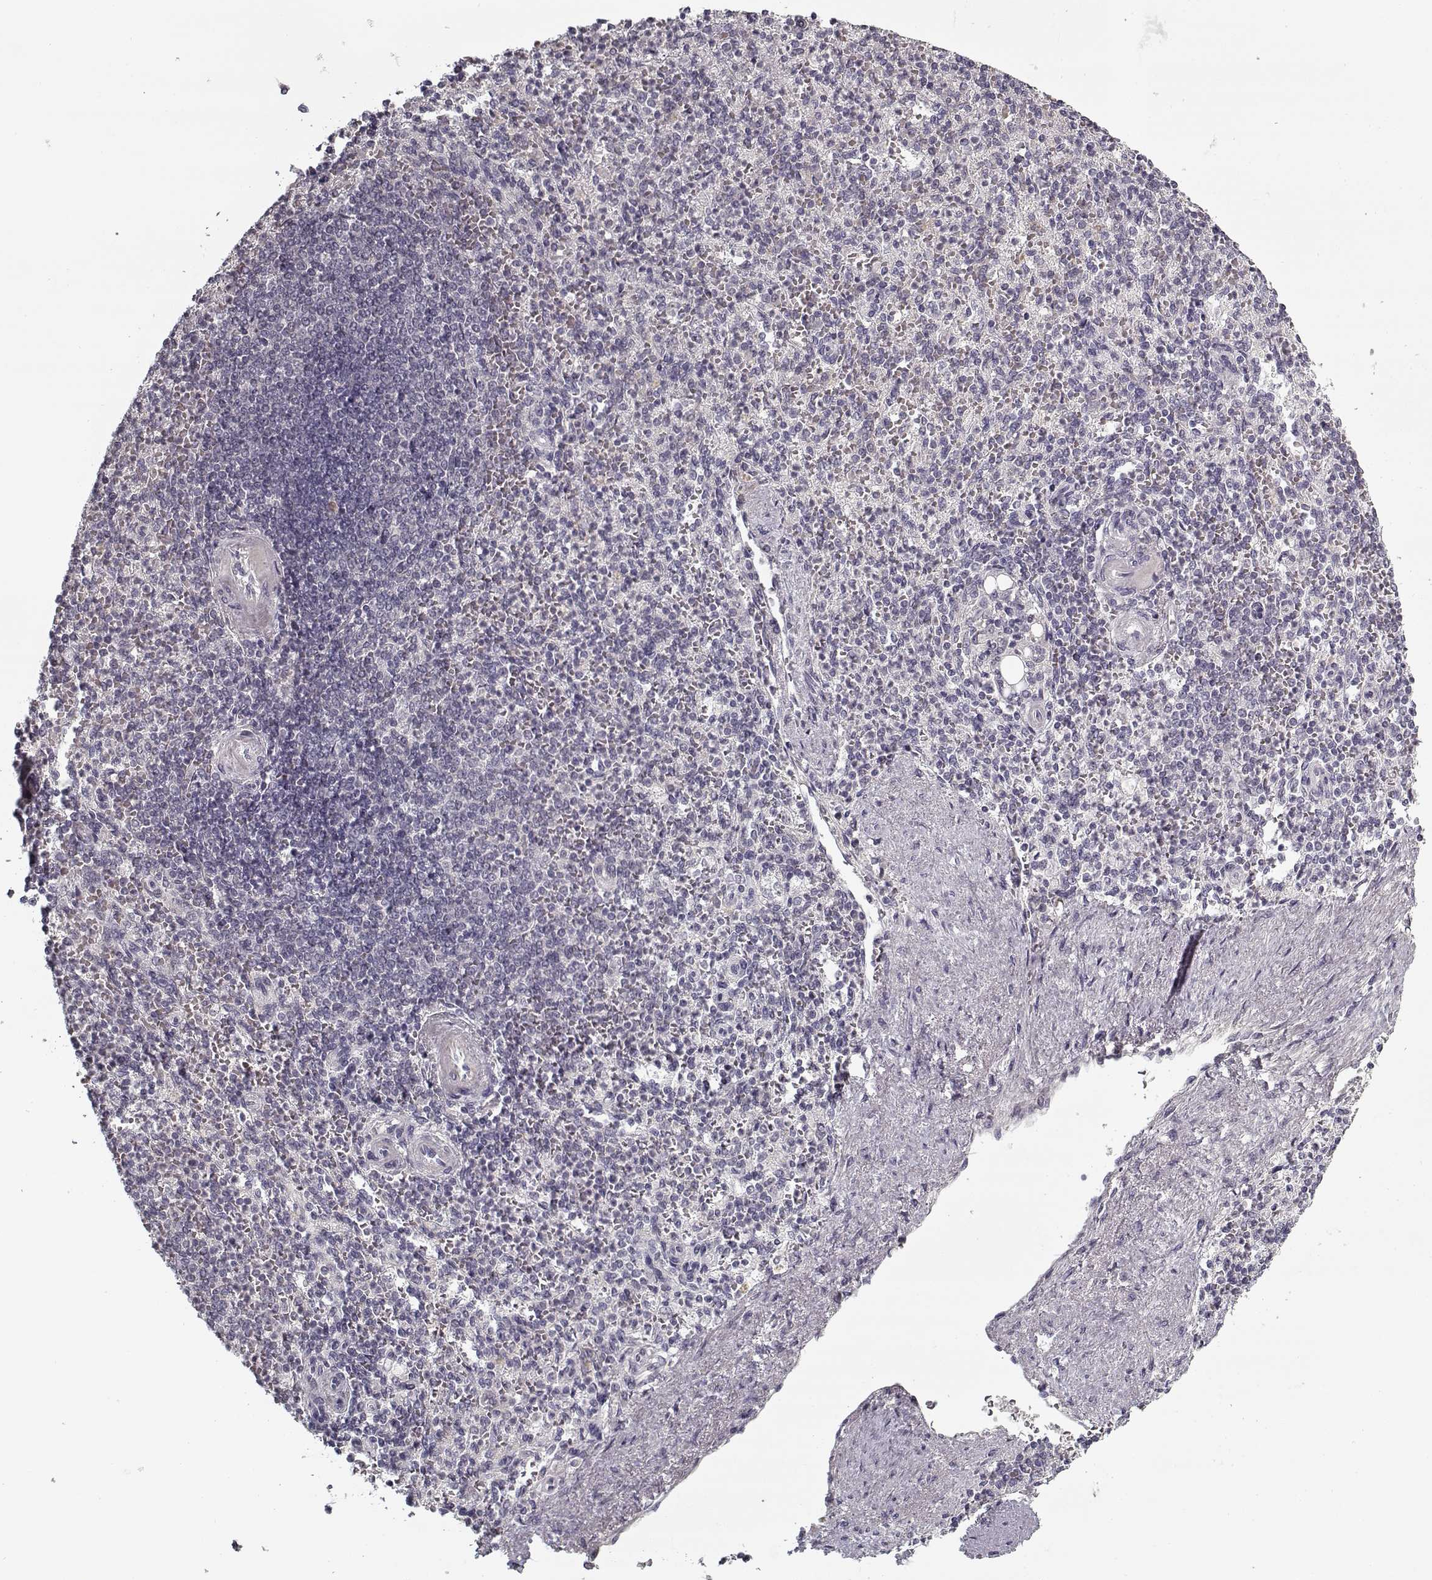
{"staining": {"intensity": "negative", "quantity": "none", "location": "none"}, "tissue": "spleen", "cell_type": "Cells in red pulp", "image_type": "normal", "snomed": [{"axis": "morphology", "description": "Normal tissue, NOS"}, {"axis": "topography", "description": "Spleen"}], "caption": "DAB (3,3'-diaminobenzidine) immunohistochemical staining of normal human spleen displays no significant expression in cells in red pulp.", "gene": "LAMA2", "patient": {"sex": "female", "age": 74}}